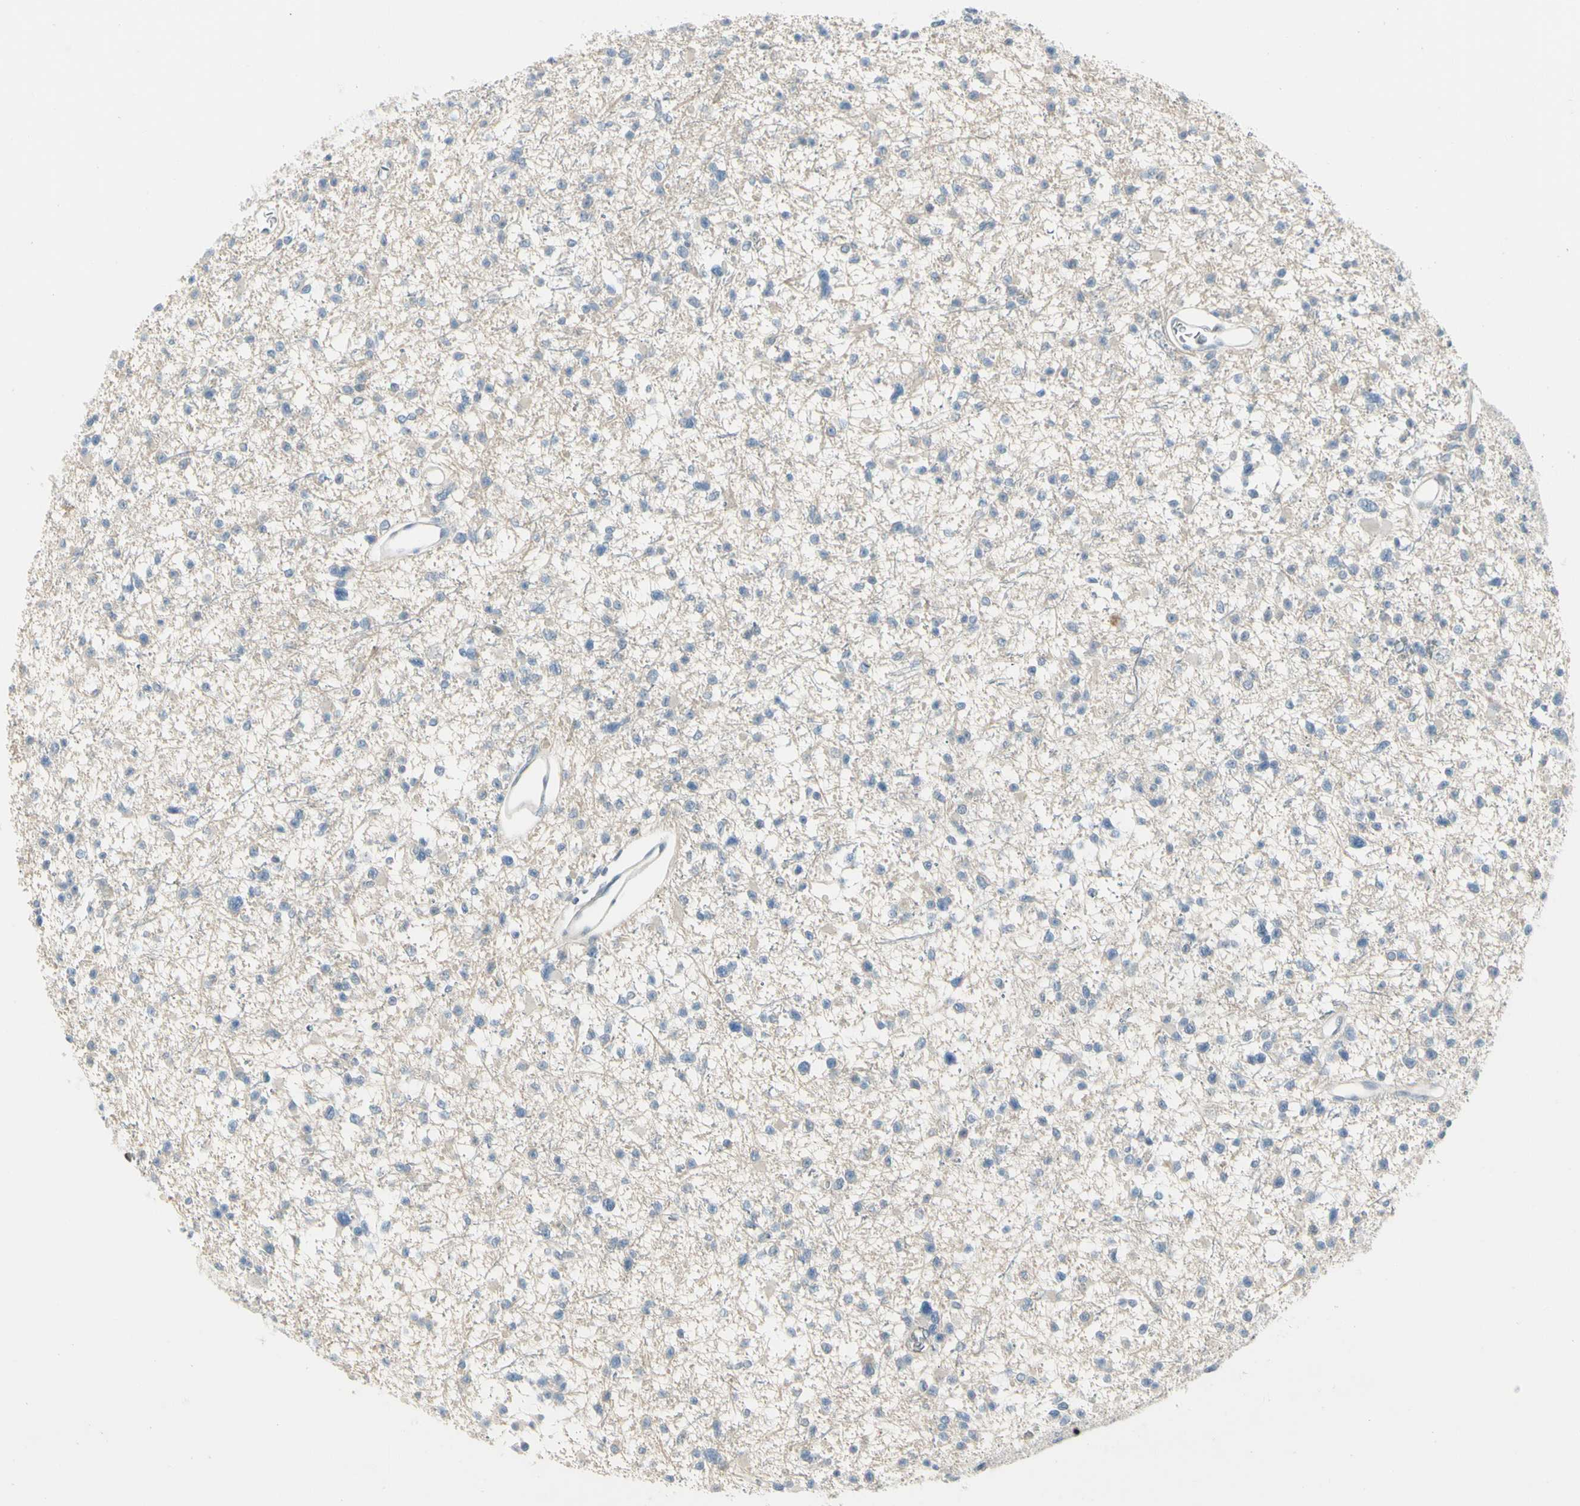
{"staining": {"intensity": "negative", "quantity": "none", "location": "none"}, "tissue": "glioma", "cell_type": "Tumor cells", "image_type": "cancer", "snomed": [{"axis": "morphology", "description": "Glioma, malignant, Low grade"}, {"axis": "topography", "description": "Brain"}], "caption": "The histopathology image displays no staining of tumor cells in glioma.", "gene": "CCNB2", "patient": {"sex": "female", "age": 22}}